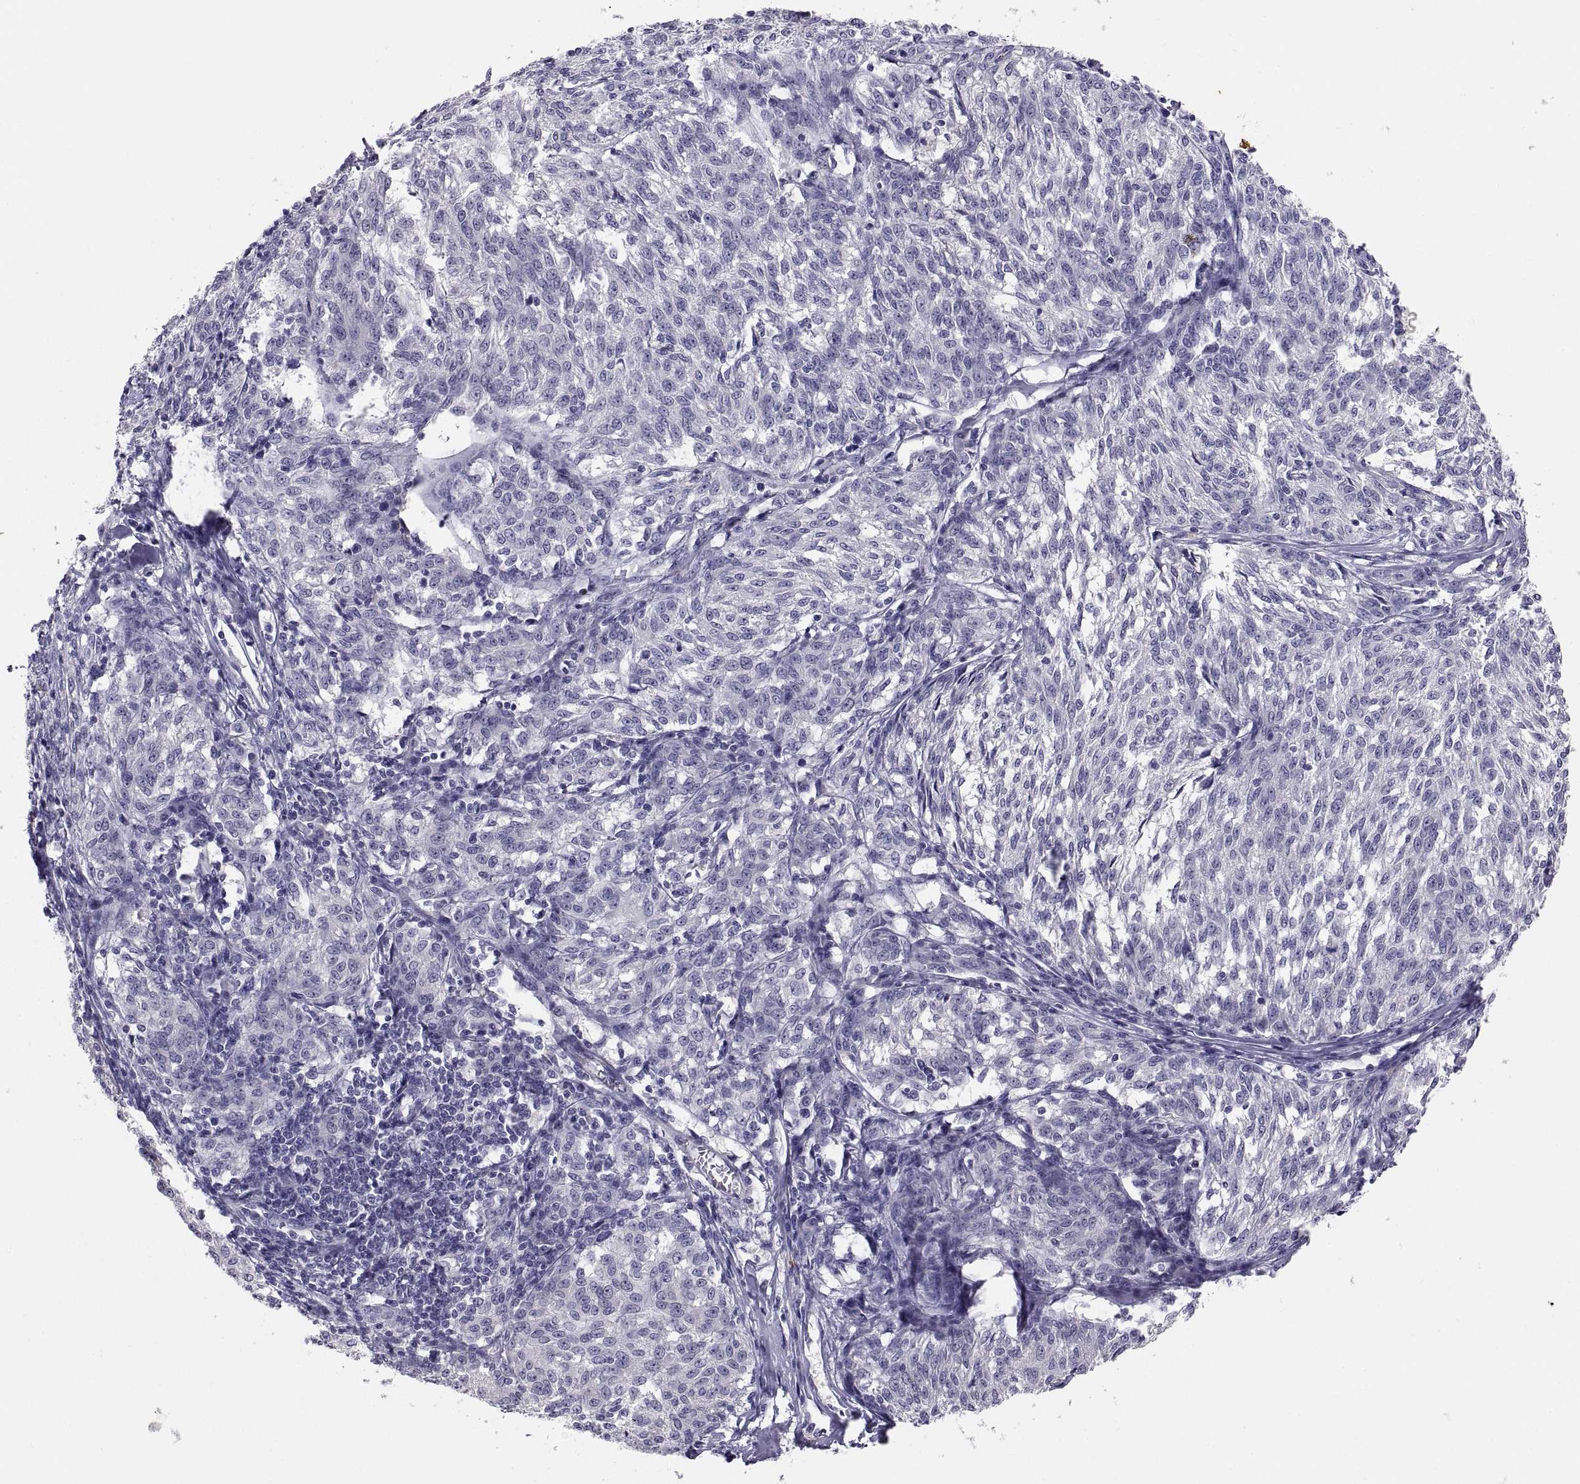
{"staining": {"intensity": "negative", "quantity": "none", "location": "none"}, "tissue": "melanoma", "cell_type": "Tumor cells", "image_type": "cancer", "snomed": [{"axis": "morphology", "description": "Malignant melanoma, NOS"}, {"axis": "topography", "description": "Skin"}], "caption": "Malignant melanoma was stained to show a protein in brown. There is no significant staining in tumor cells.", "gene": "STRC", "patient": {"sex": "female", "age": 72}}